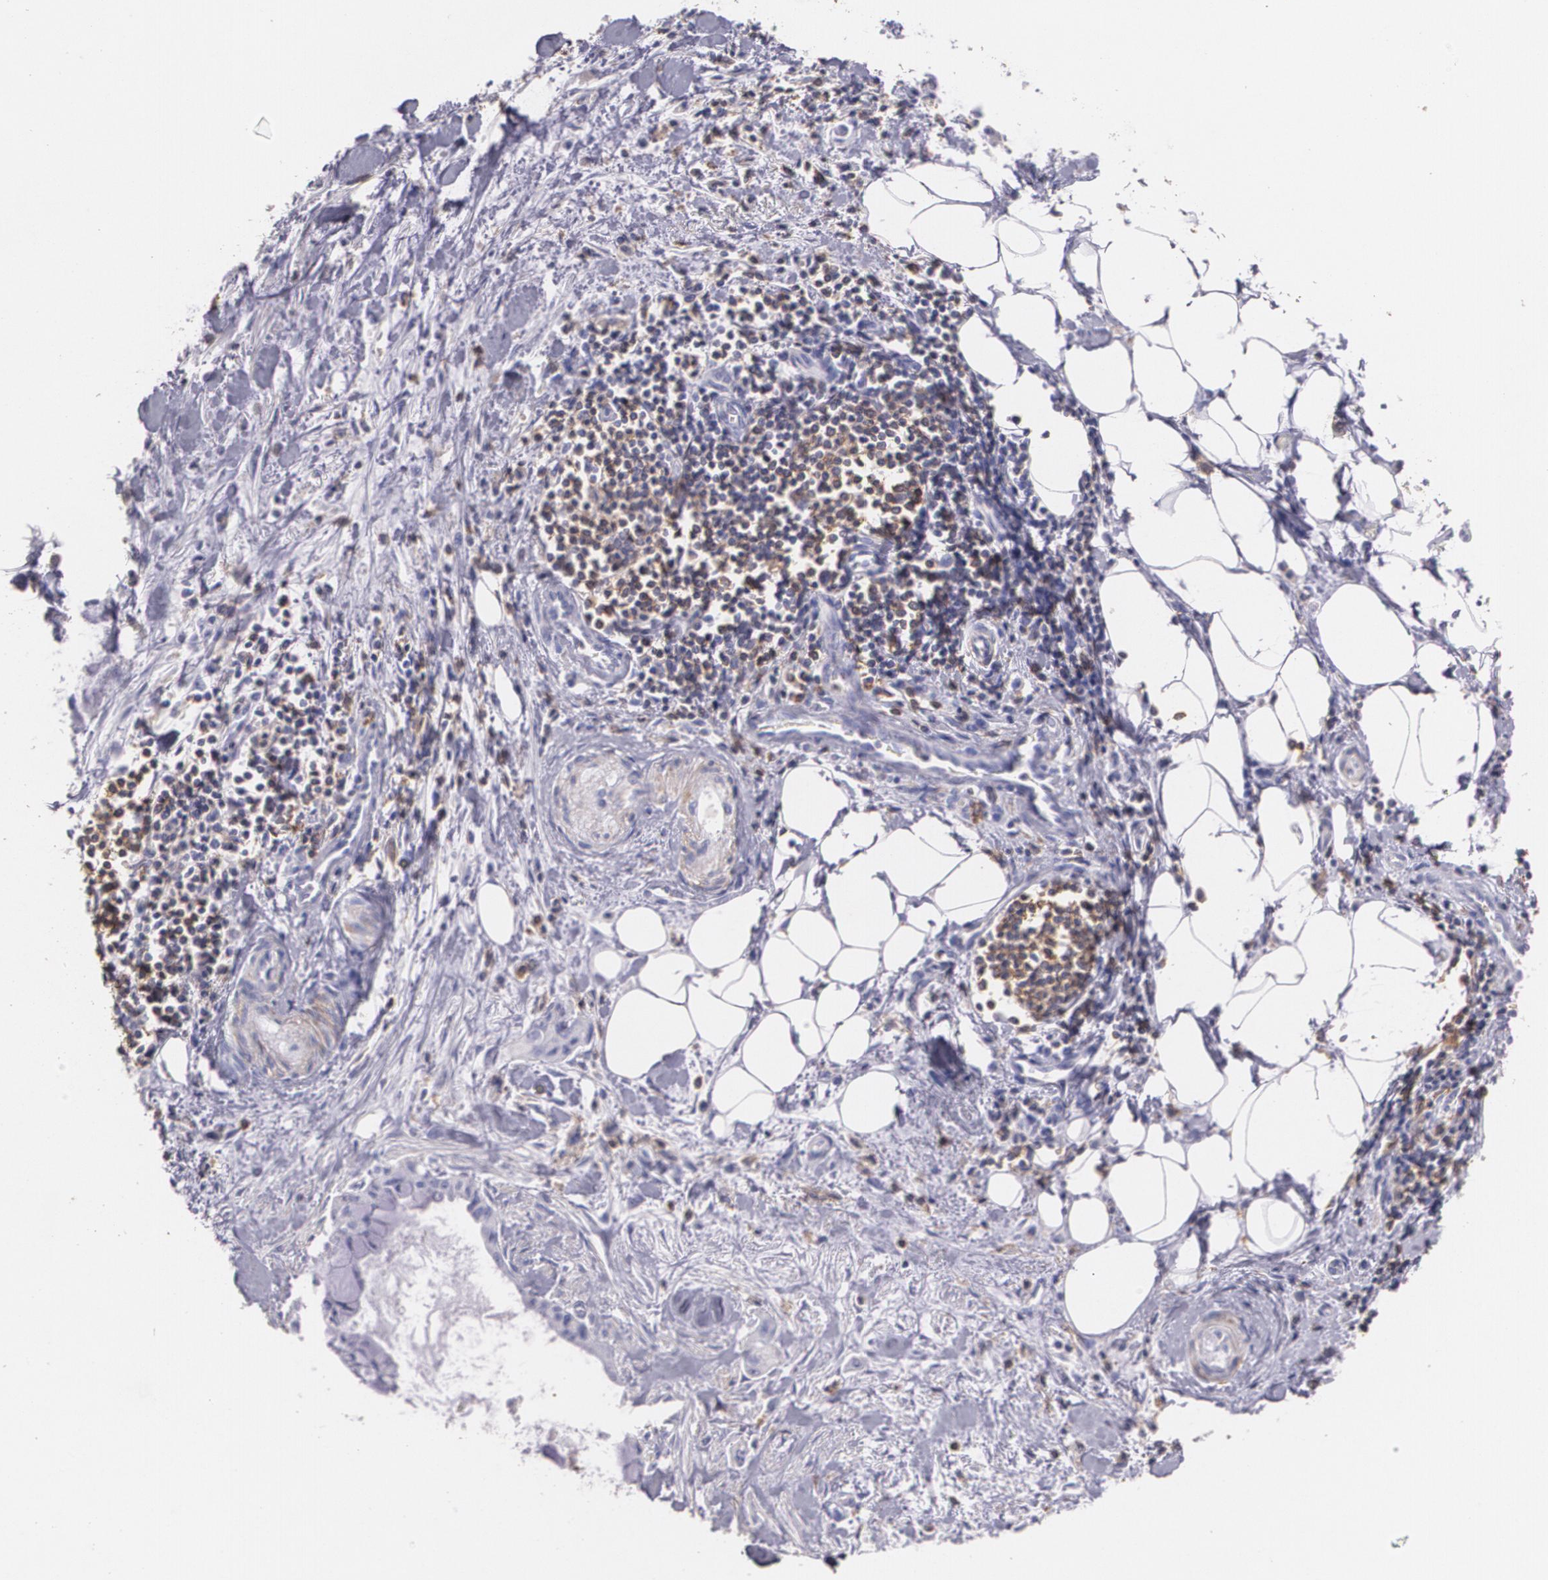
{"staining": {"intensity": "negative", "quantity": "none", "location": "none"}, "tissue": "pancreatic cancer", "cell_type": "Tumor cells", "image_type": "cancer", "snomed": [{"axis": "morphology", "description": "Adenocarcinoma, NOS"}, {"axis": "topography", "description": "Pancreas"}], "caption": "IHC photomicrograph of neoplastic tissue: human pancreatic cancer stained with DAB demonstrates no significant protein expression in tumor cells.", "gene": "TGFBR1", "patient": {"sex": "male", "age": 59}}